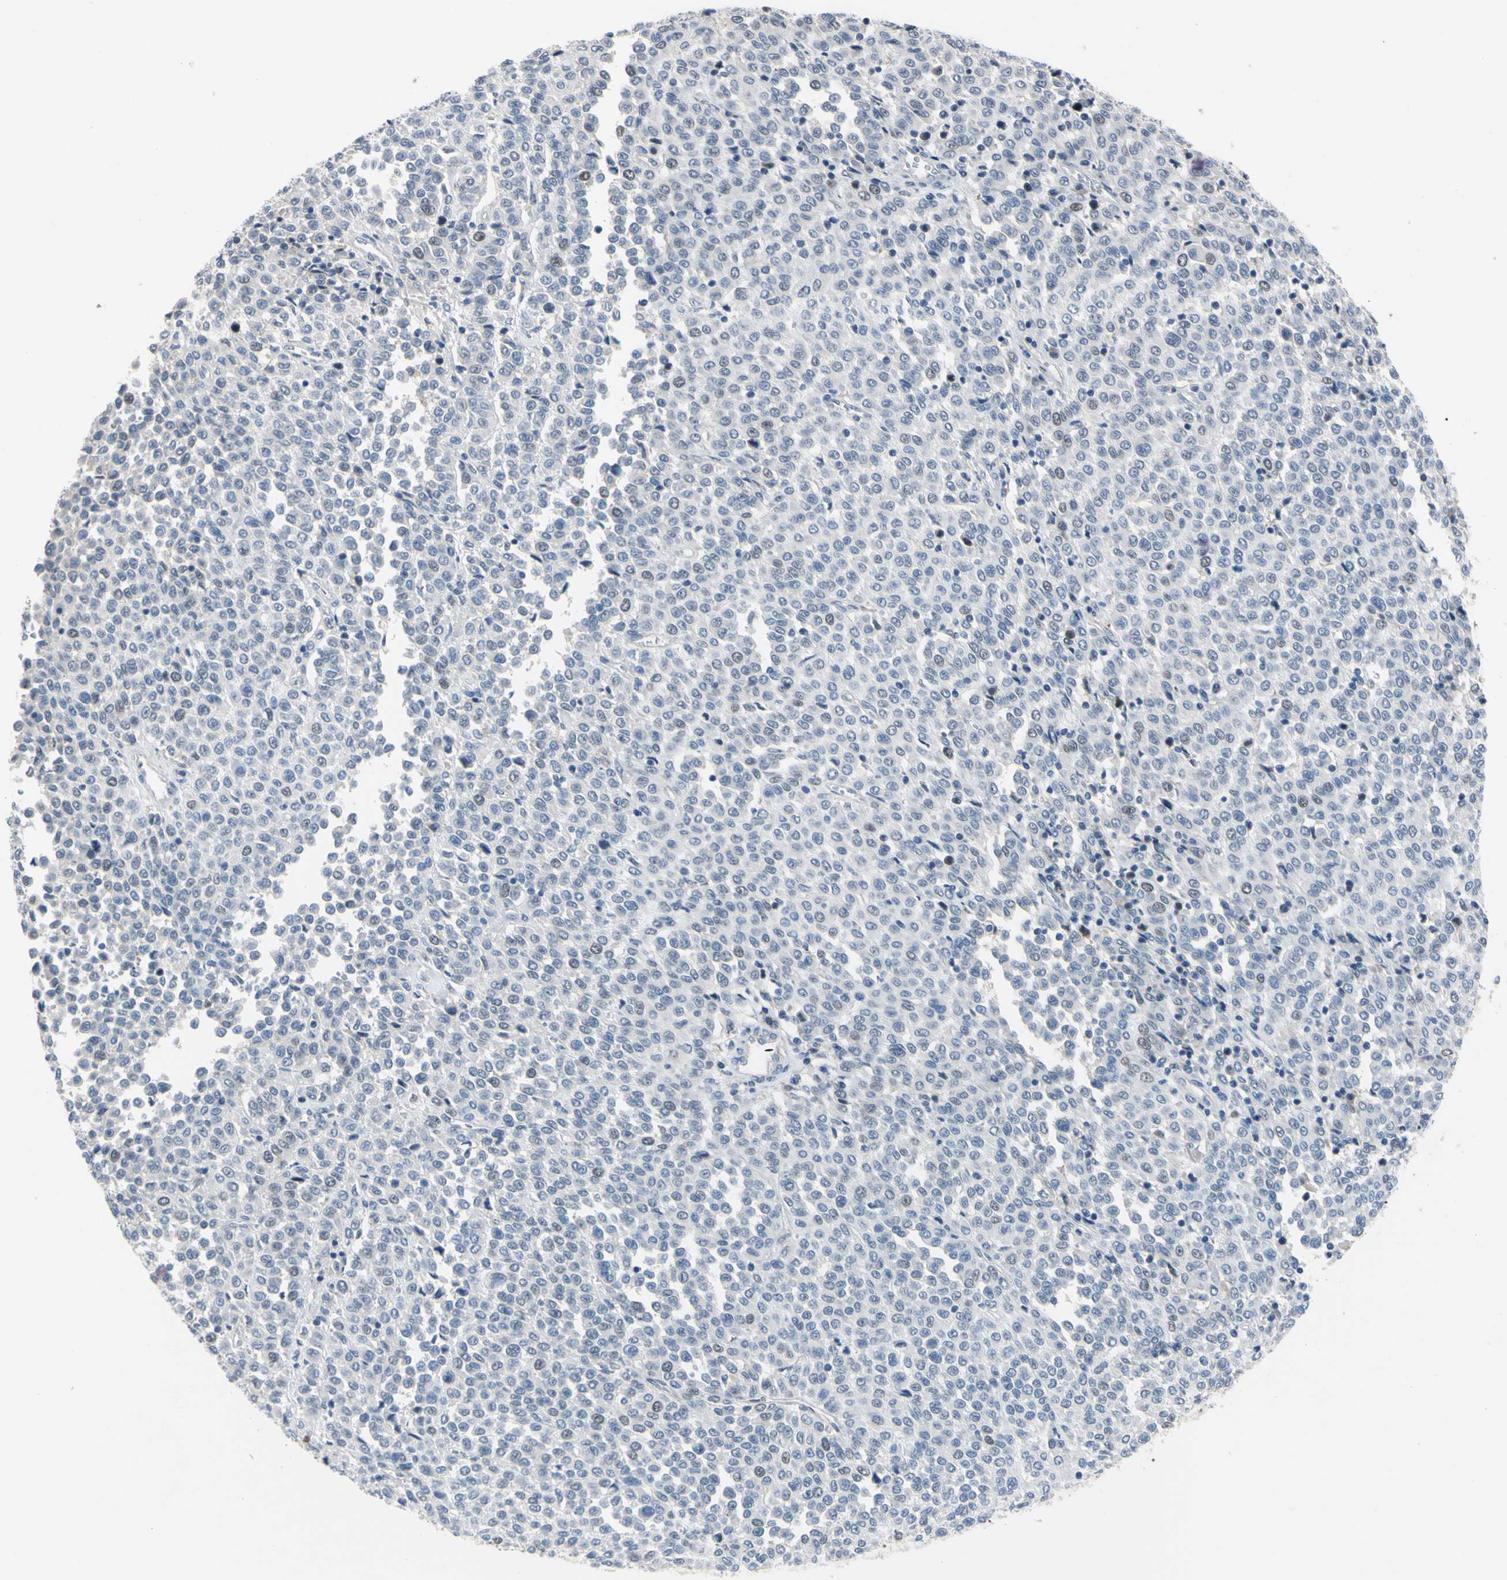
{"staining": {"intensity": "negative", "quantity": "none", "location": "none"}, "tissue": "melanoma", "cell_type": "Tumor cells", "image_type": "cancer", "snomed": [{"axis": "morphology", "description": "Malignant melanoma, Metastatic site"}, {"axis": "topography", "description": "Pancreas"}], "caption": "Histopathology image shows no protein staining in tumor cells of malignant melanoma (metastatic site) tissue.", "gene": "LHX9", "patient": {"sex": "female", "age": 30}}